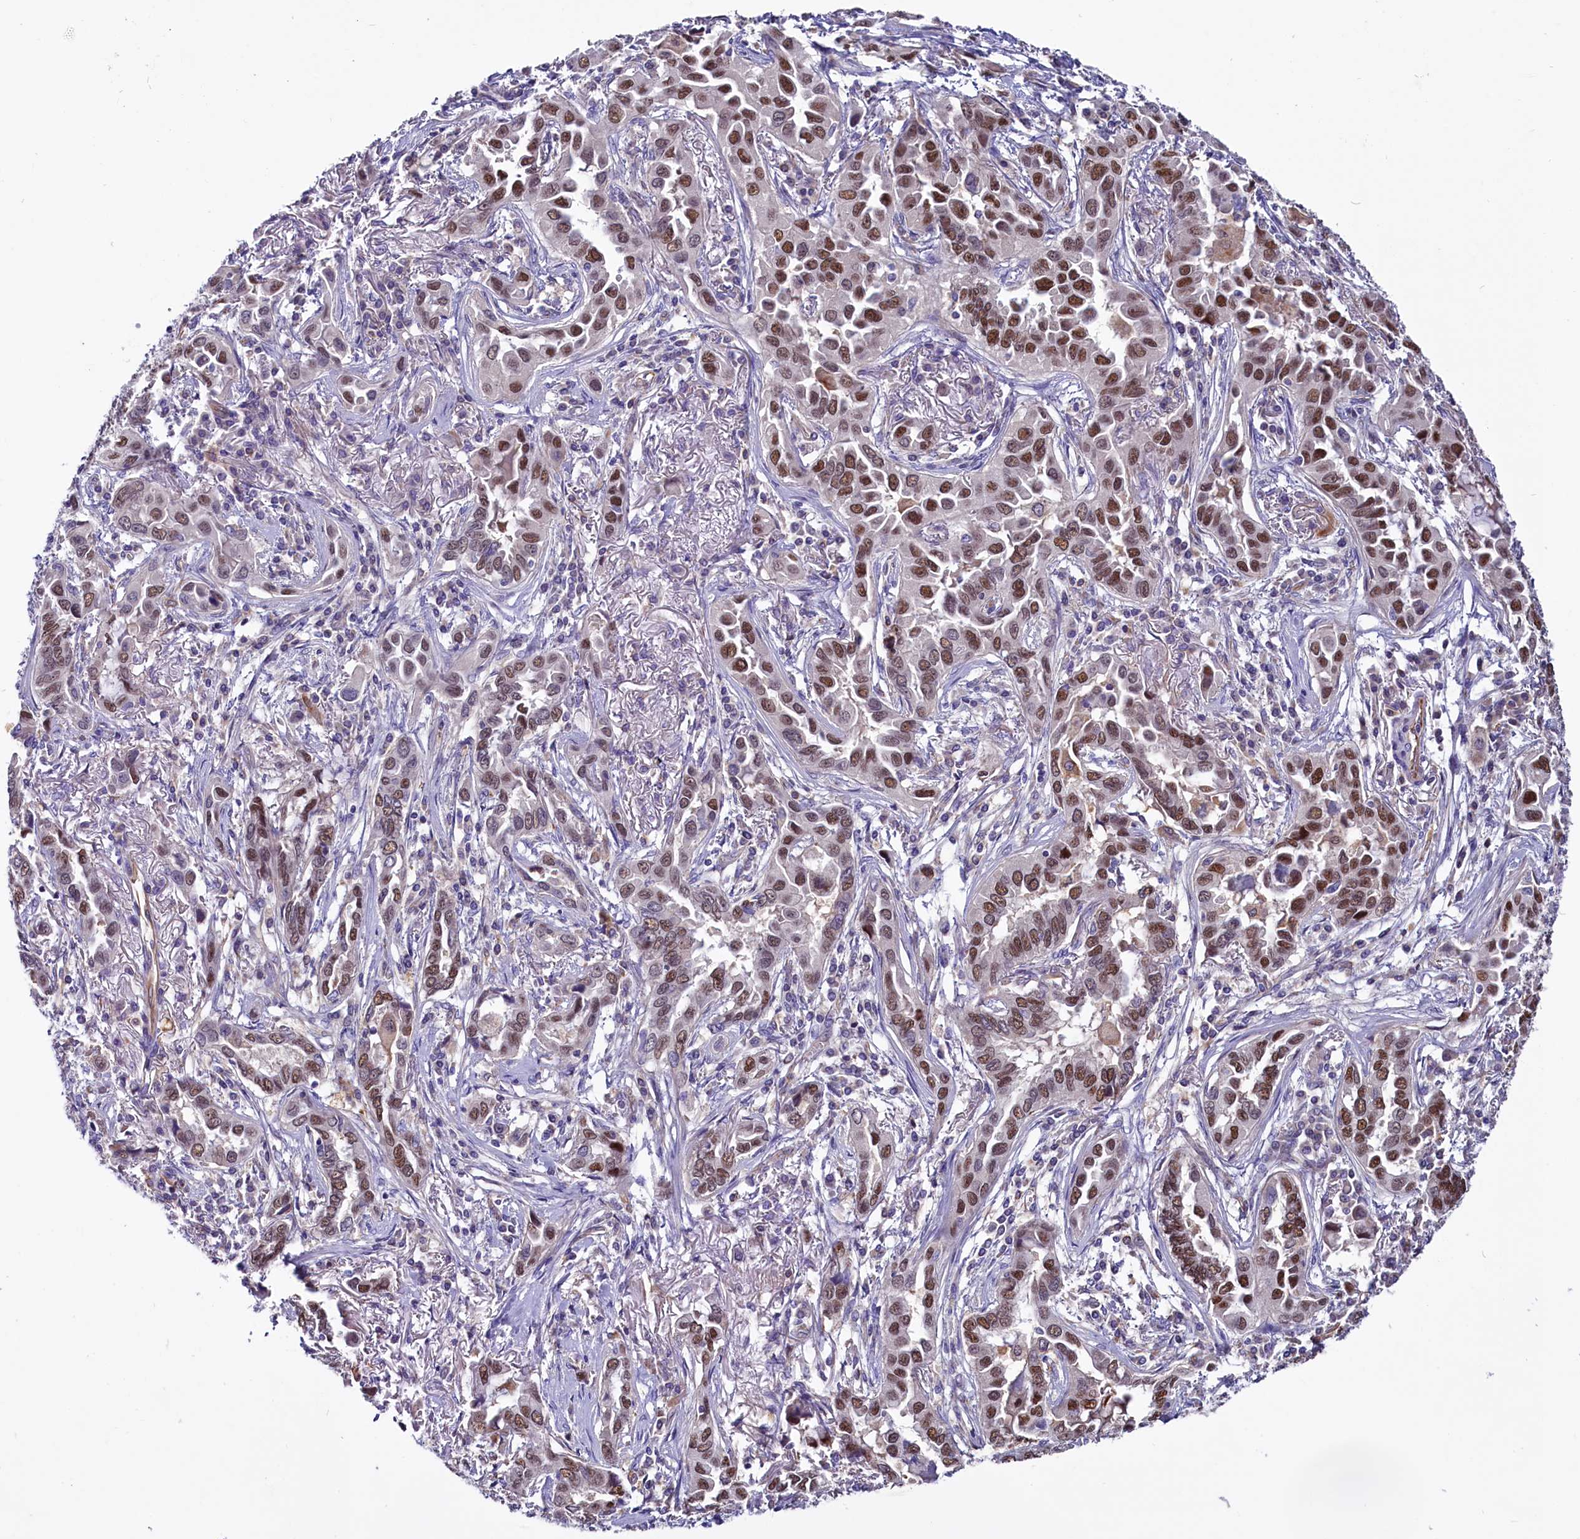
{"staining": {"intensity": "moderate", "quantity": "25%-75%", "location": "nuclear"}, "tissue": "lung cancer", "cell_type": "Tumor cells", "image_type": "cancer", "snomed": [{"axis": "morphology", "description": "Adenocarcinoma, NOS"}, {"axis": "topography", "description": "Lung"}], "caption": "Immunohistochemistry (IHC) photomicrograph of neoplastic tissue: human adenocarcinoma (lung) stained using immunohistochemistry shows medium levels of moderate protein expression localized specifically in the nuclear of tumor cells, appearing as a nuclear brown color.", "gene": "PDILT", "patient": {"sex": "female", "age": 76}}